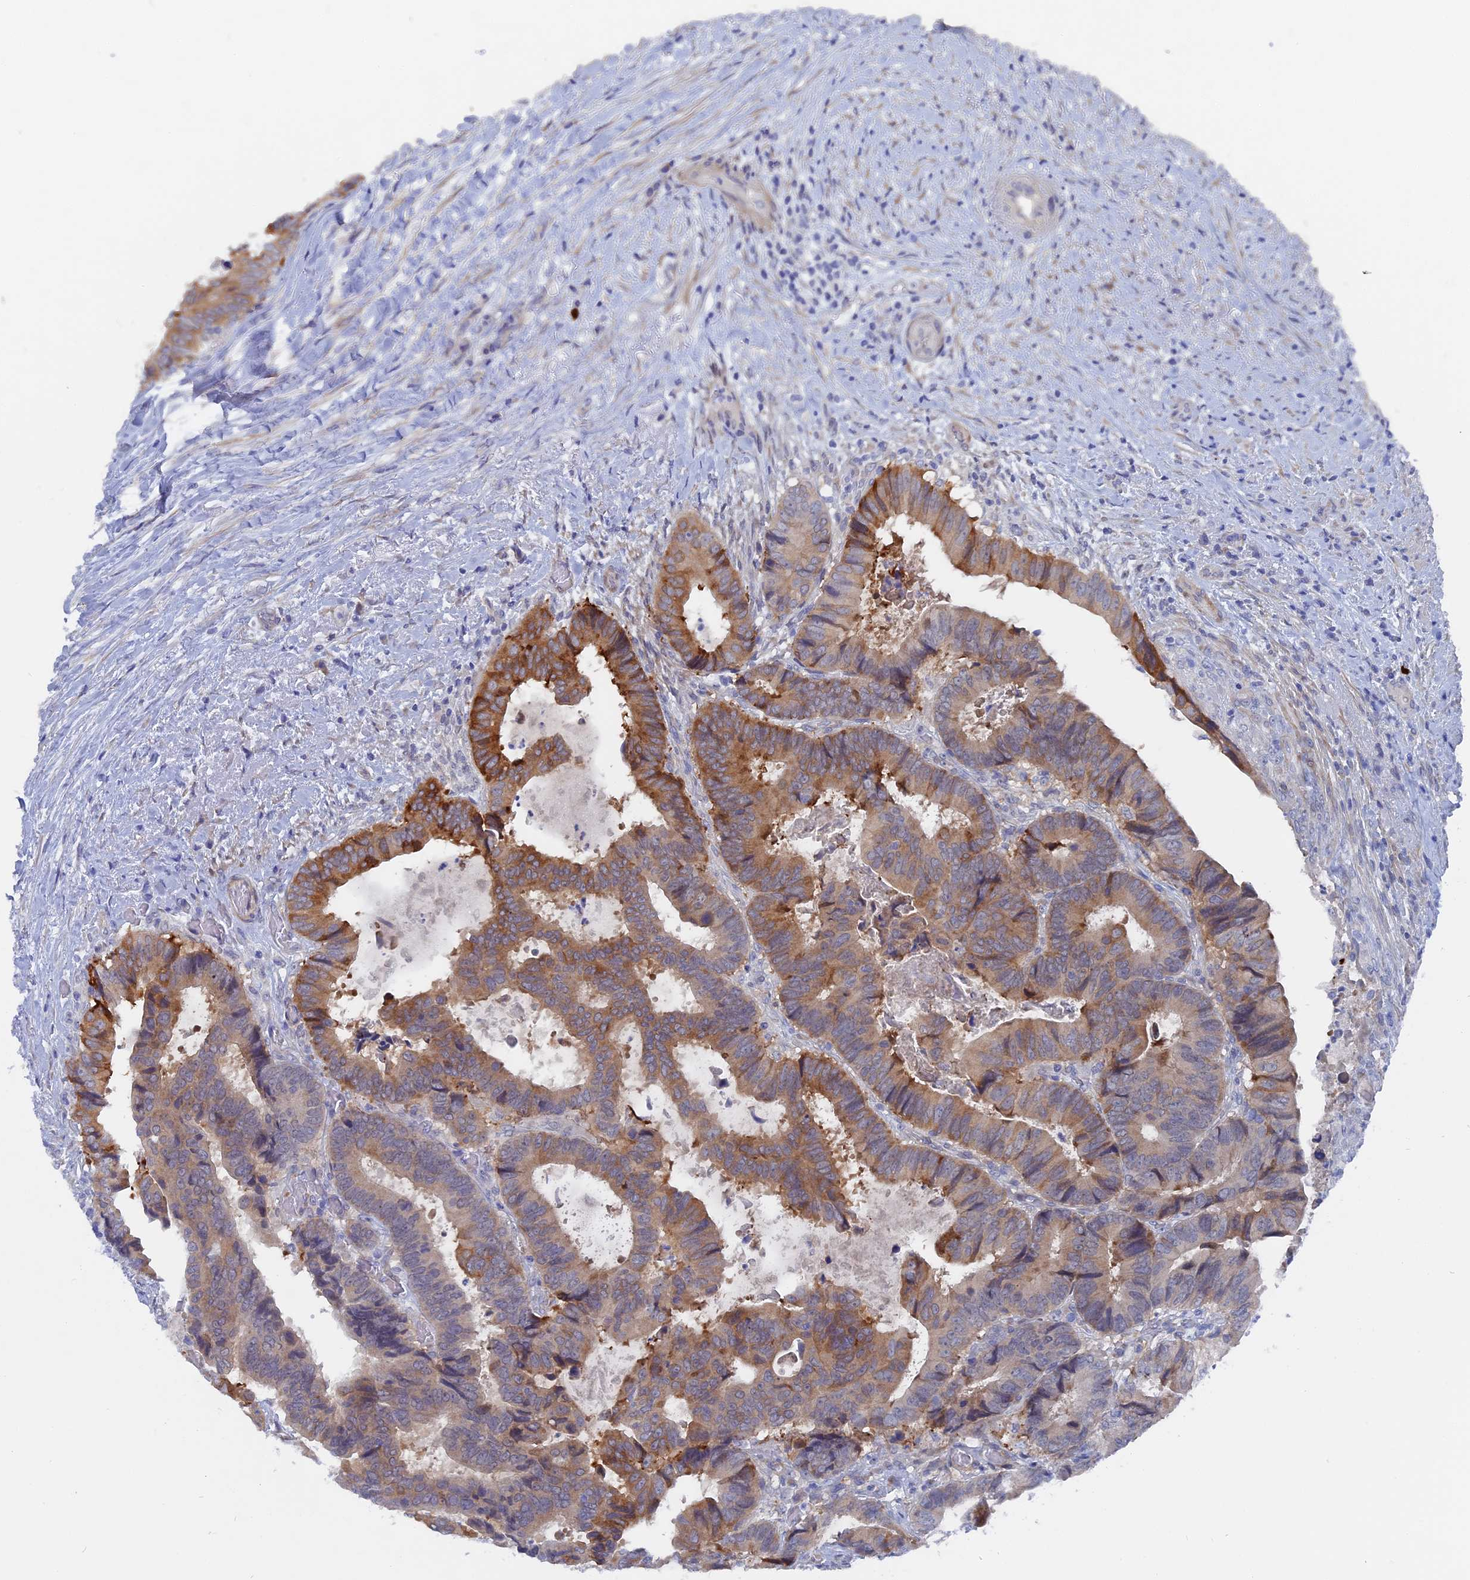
{"staining": {"intensity": "moderate", "quantity": ">75%", "location": "cytoplasmic/membranous"}, "tissue": "colorectal cancer", "cell_type": "Tumor cells", "image_type": "cancer", "snomed": [{"axis": "morphology", "description": "Adenocarcinoma, NOS"}, {"axis": "topography", "description": "Colon"}], "caption": "Immunohistochemical staining of human colorectal cancer displays medium levels of moderate cytoplasmic/membranous staining in about >75% of tumor cells.", "gene": "DACT3", "patient": {"sex": "male", "age": 85}}